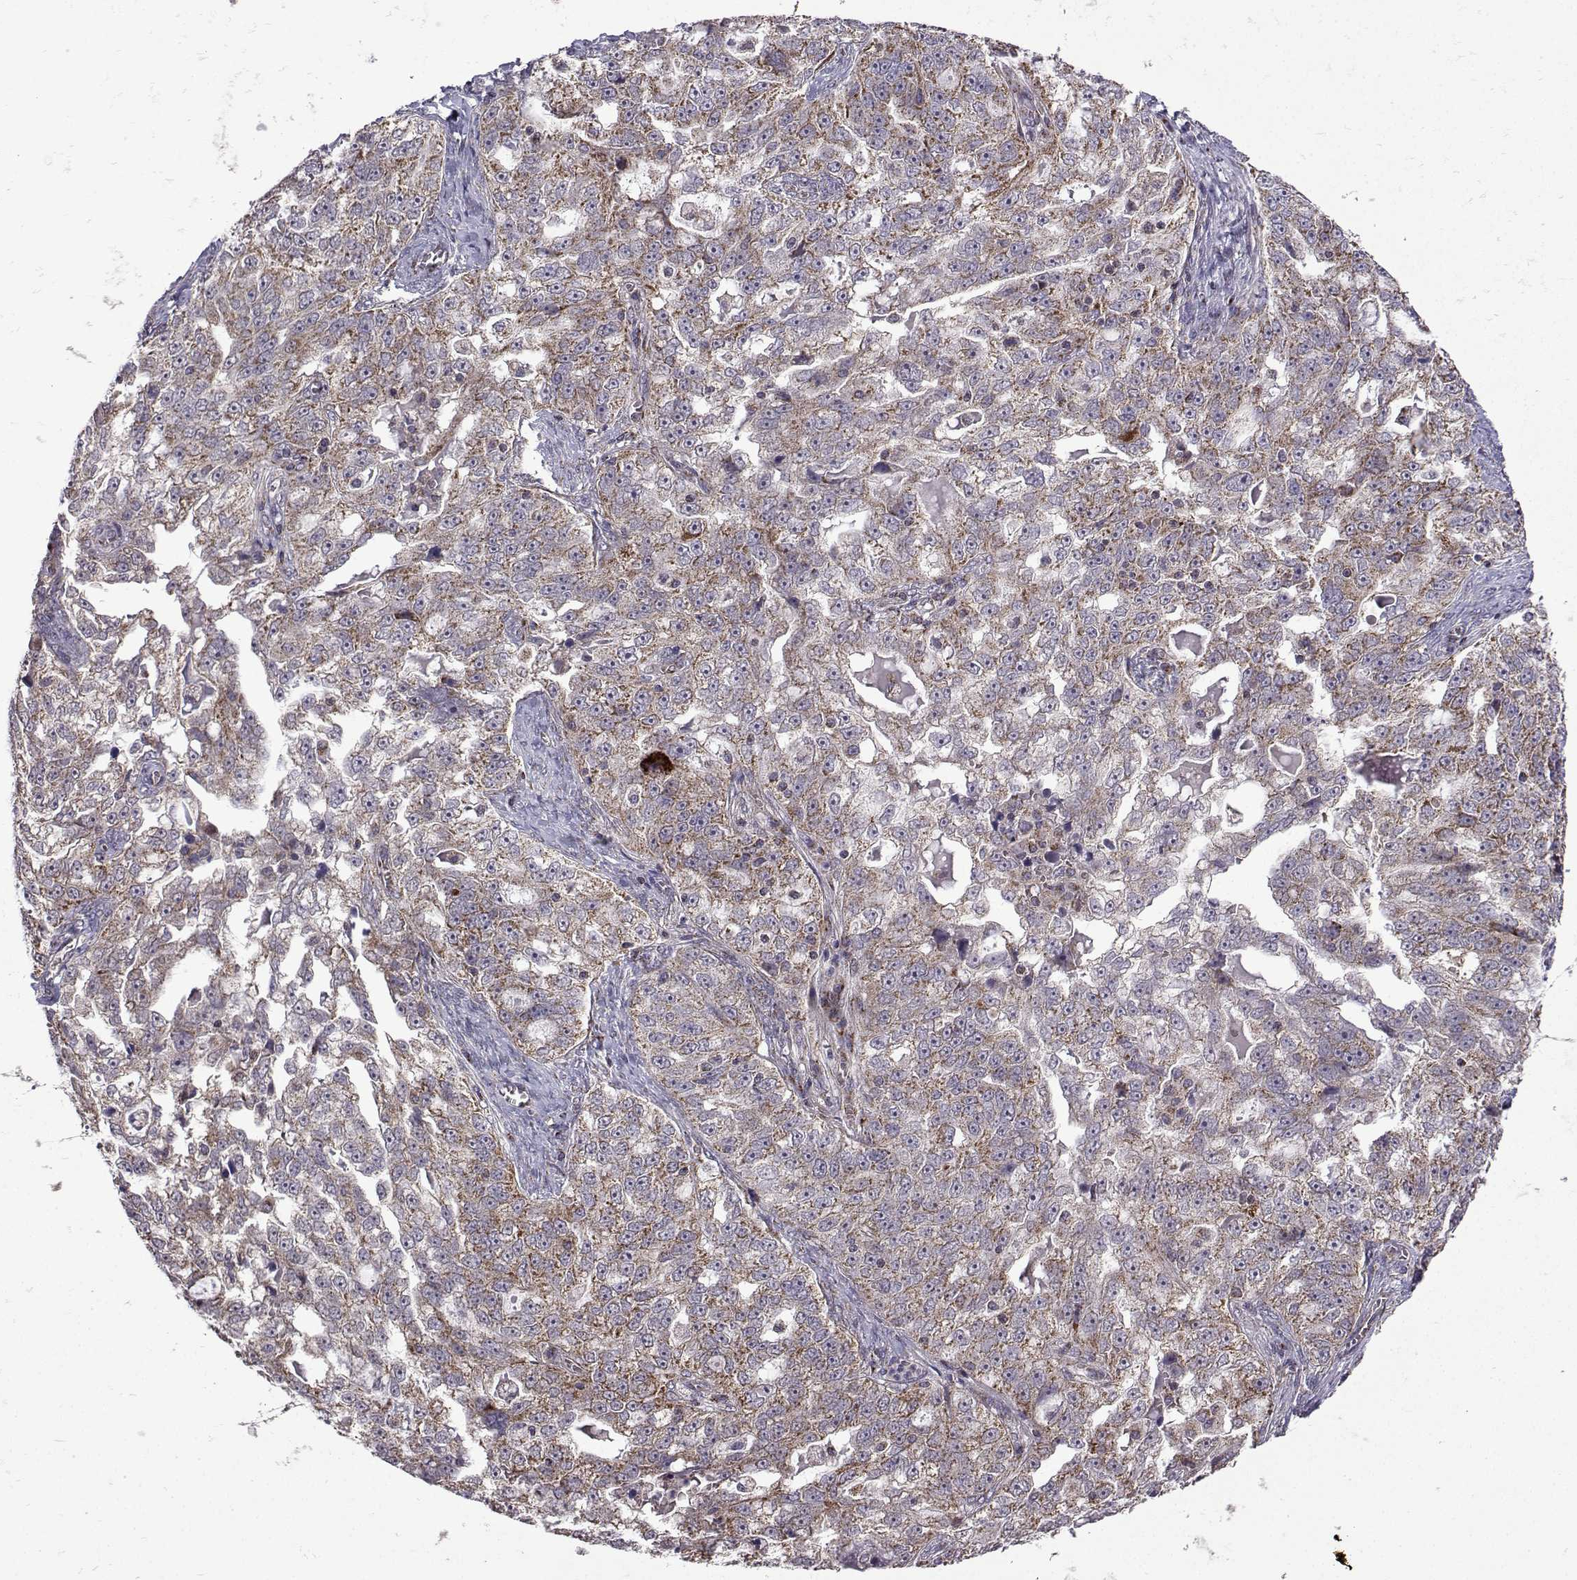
{"staining": {"intensity": "moderate", "quantity": "<25%", "location": "cytoplasmic/membranous"}, "tissue": "ovarian cancer", "cell_type": "Tumor cells", "image_type": "cancer", "snomed": [{"axis": "morphology", "description": "Cystadenocarcinoma, serous, NOS"}, {"axis": "topography", "description": "Ovary"}], "caption": "Immunohistochemical staining of human ovarian cancer (serous cystadenocarcinoma) shows low levels of moderate cytoplasmic/membranous protein expression in approximately <25% of tumor cells.", "gene": "TAB2", "patient": {"sex": "female", "age": 51}}